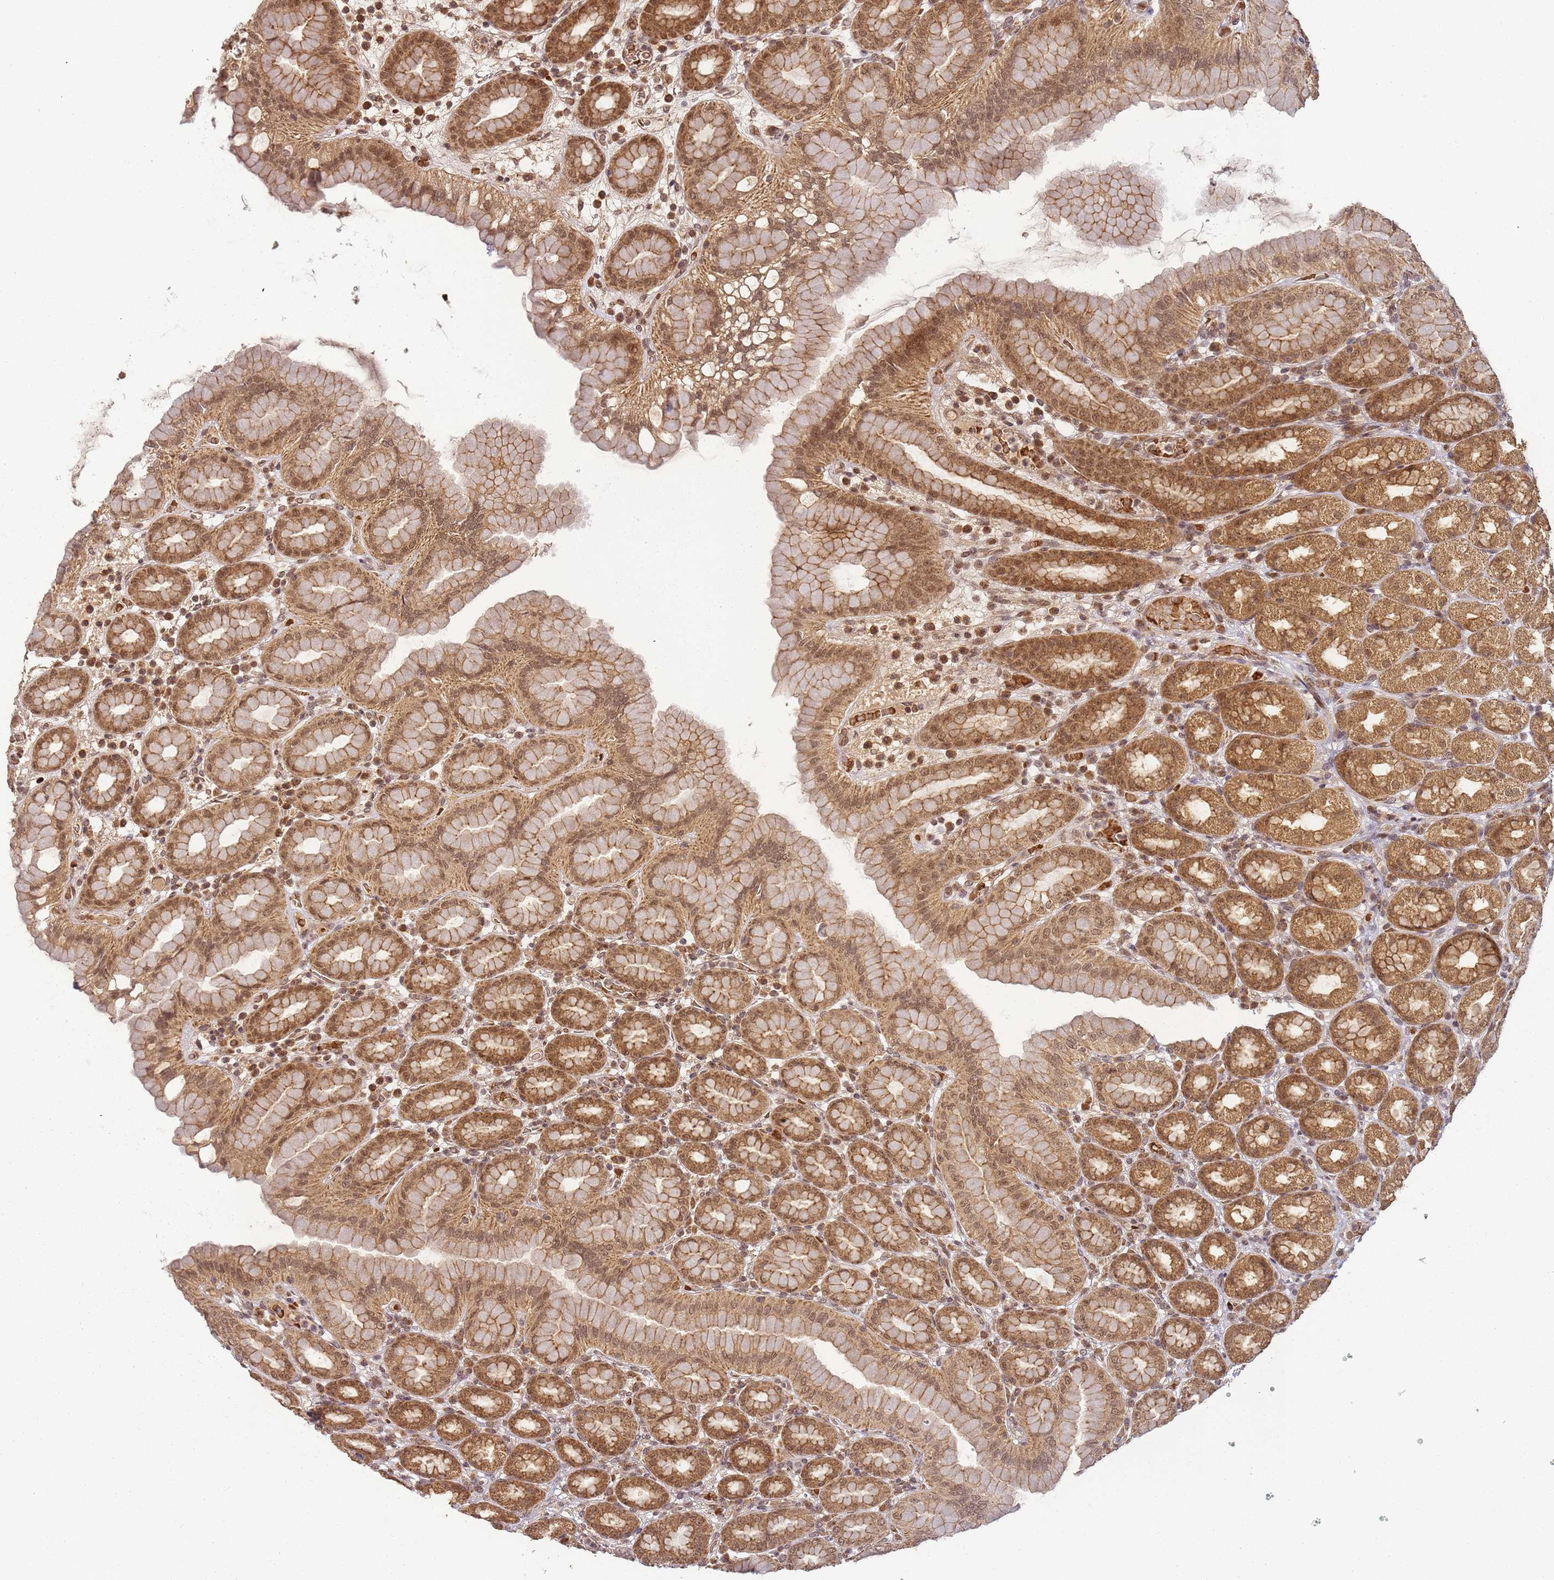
{"staining": {"intensity": "moderate", "quantity": ">75%", "location": "cytoplasmic/membranous,nuclear"}, "tissue": "stomach", "cell_type": "Glandular cells", "image_type": "normal", "snomed": [{"axis": "morphology", "description": "Normal tissue, NOS"}, {"axis": "topography", "description": "Stomach, upper"}], "caption": "DAB (3,3'-diaminobenzidine) immunohistochemical staining of benign human stomach exhibits moderate cytoplasmic/membranous,nuclear protein expression in approximately >75% of glandular cells. (brown staining indicates protein expression, while blue staining denotes nuclei).", "gene": "ZNF497", "patient": {"sex": "male", "age": 68}}